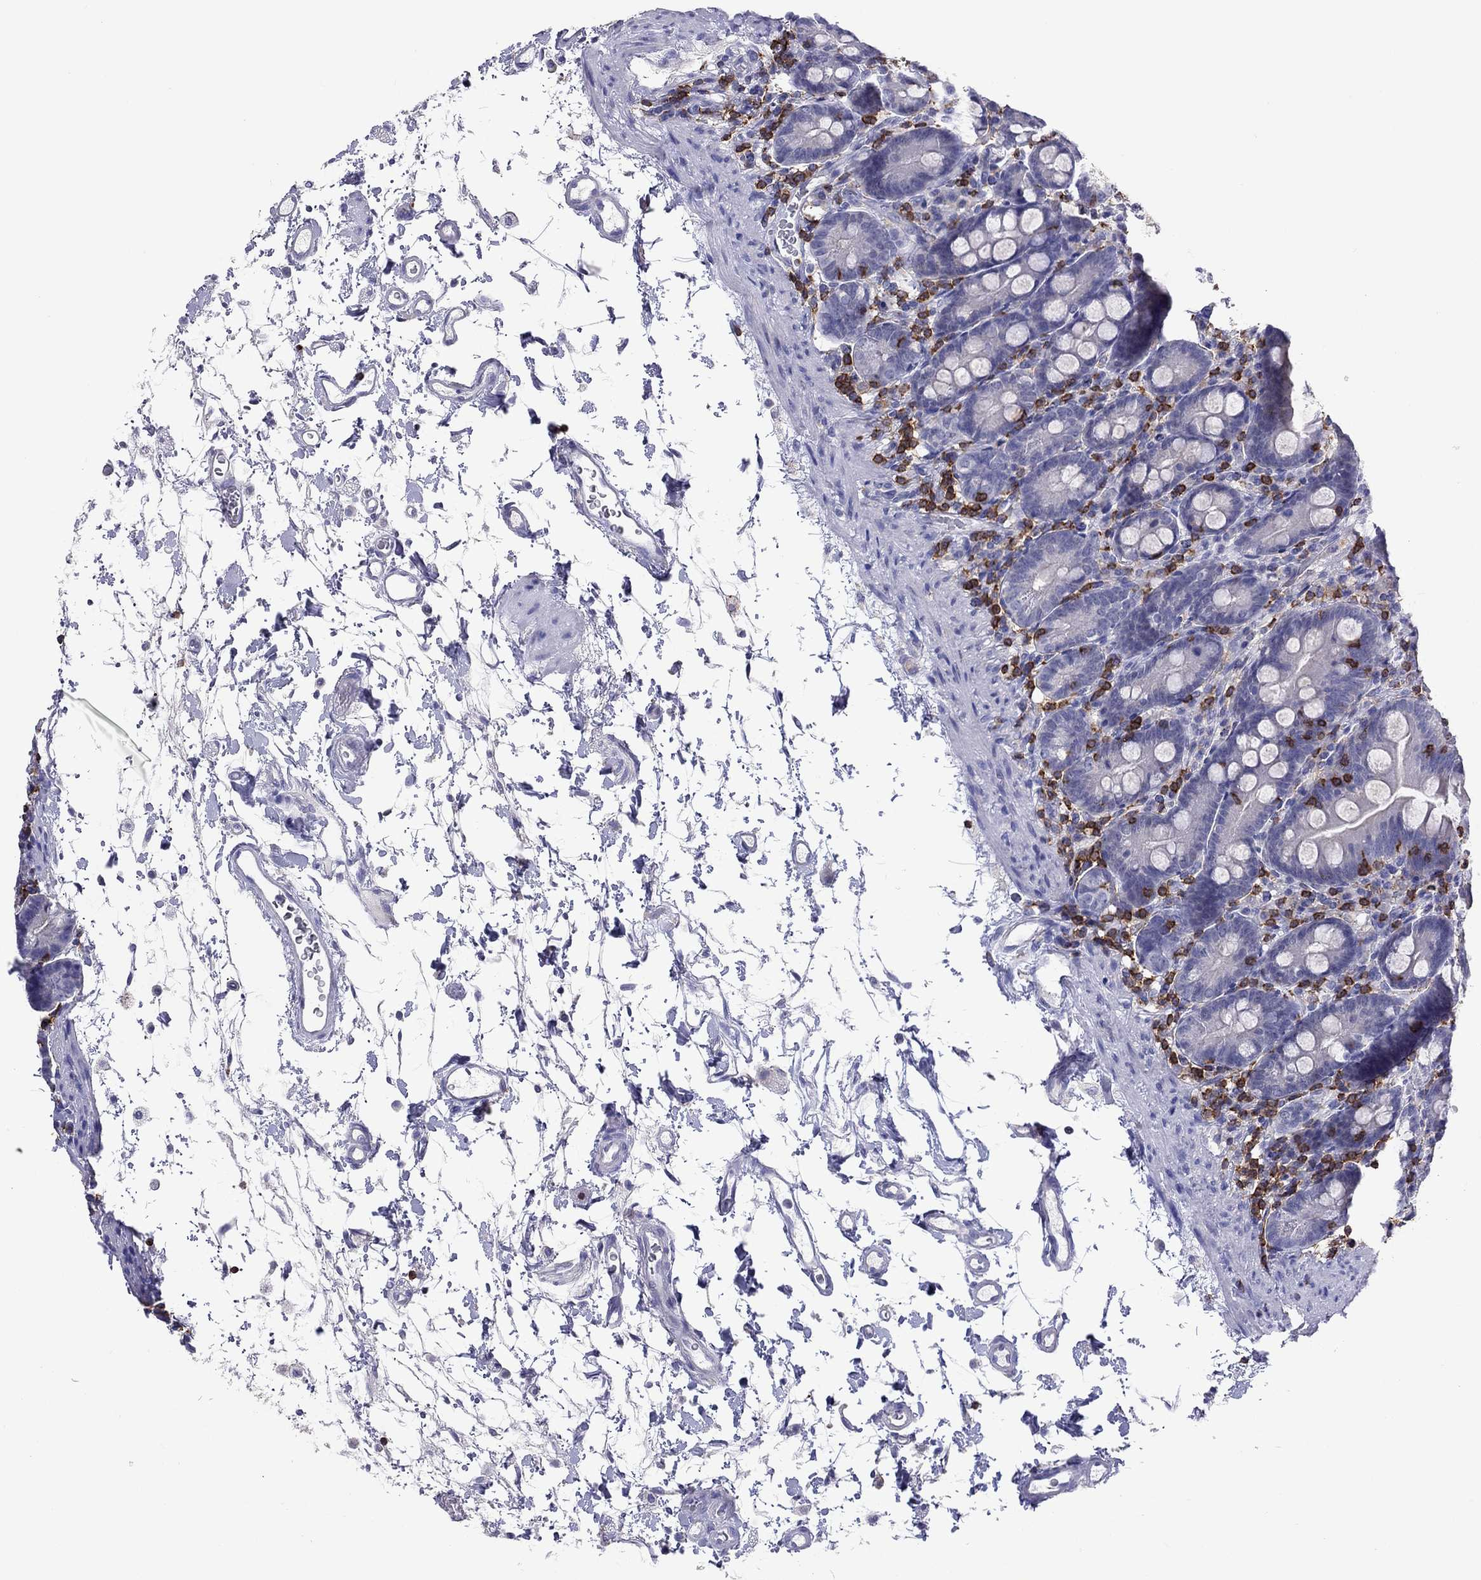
{"staining": {"intensity": "negative", "quantity": "none", "location": "none"}, "tissue": "small intestine", "cell_type": "Glandular cells", "image_type": "normal", "snomed": [{"axis": "morphology", "description": "Normal tissue, NOS"}, {"axis": "topography", "description": "Small intestine"}], "caption": "Immunohistochemistry (IHC) image of benign small intestine stained for a protein (brown), which displays no staining in glandular cells.", "gene": "ENSG00000288637", "patient": {"sex": "female", "age": 44}}